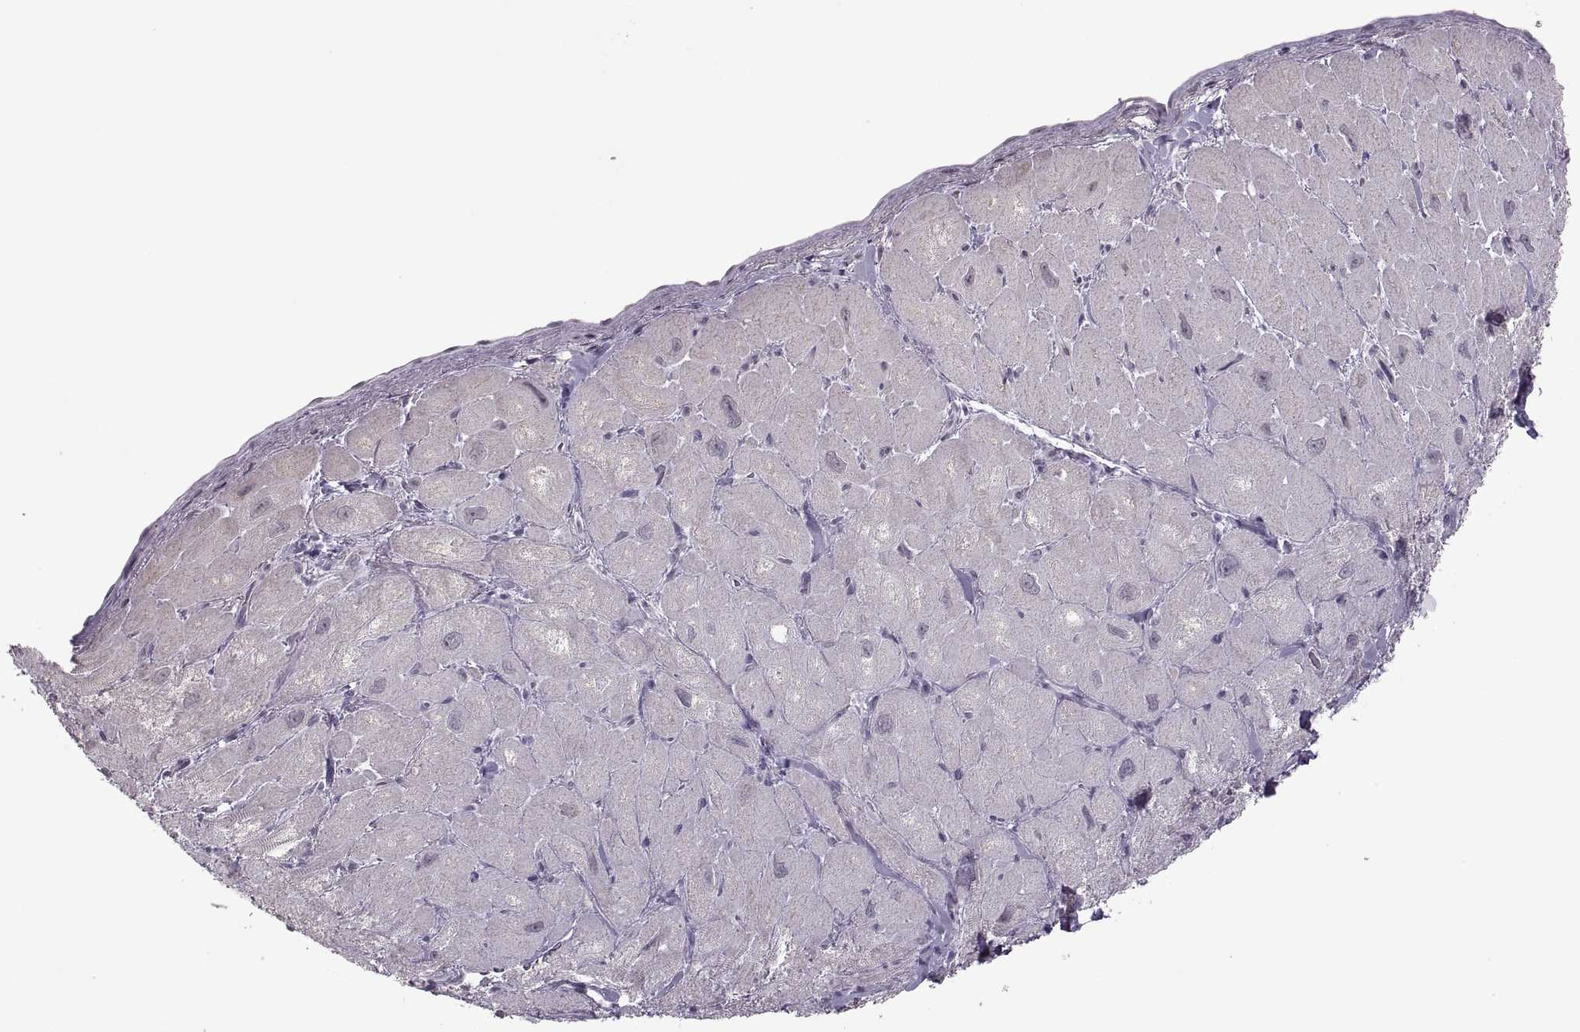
{"staining": {"intensity": "negative", "quantity": "none", "location": "none"}, "tissue": "heart muscle", "cell_type": "Cardiomyocytes", "image_type": "normal", "snomed": [{"axis": "morphology", "description": "Normal tissue, NOS"}, {"axis": "topography", "description": "Heart"}], "caption": "Cardiomyocytes are negative for protein expression in benign human heart muscle. (DAB IHC, high magnification).", "gene": "MGAT4D", "patient": {"sex": "male", "age": 60}}